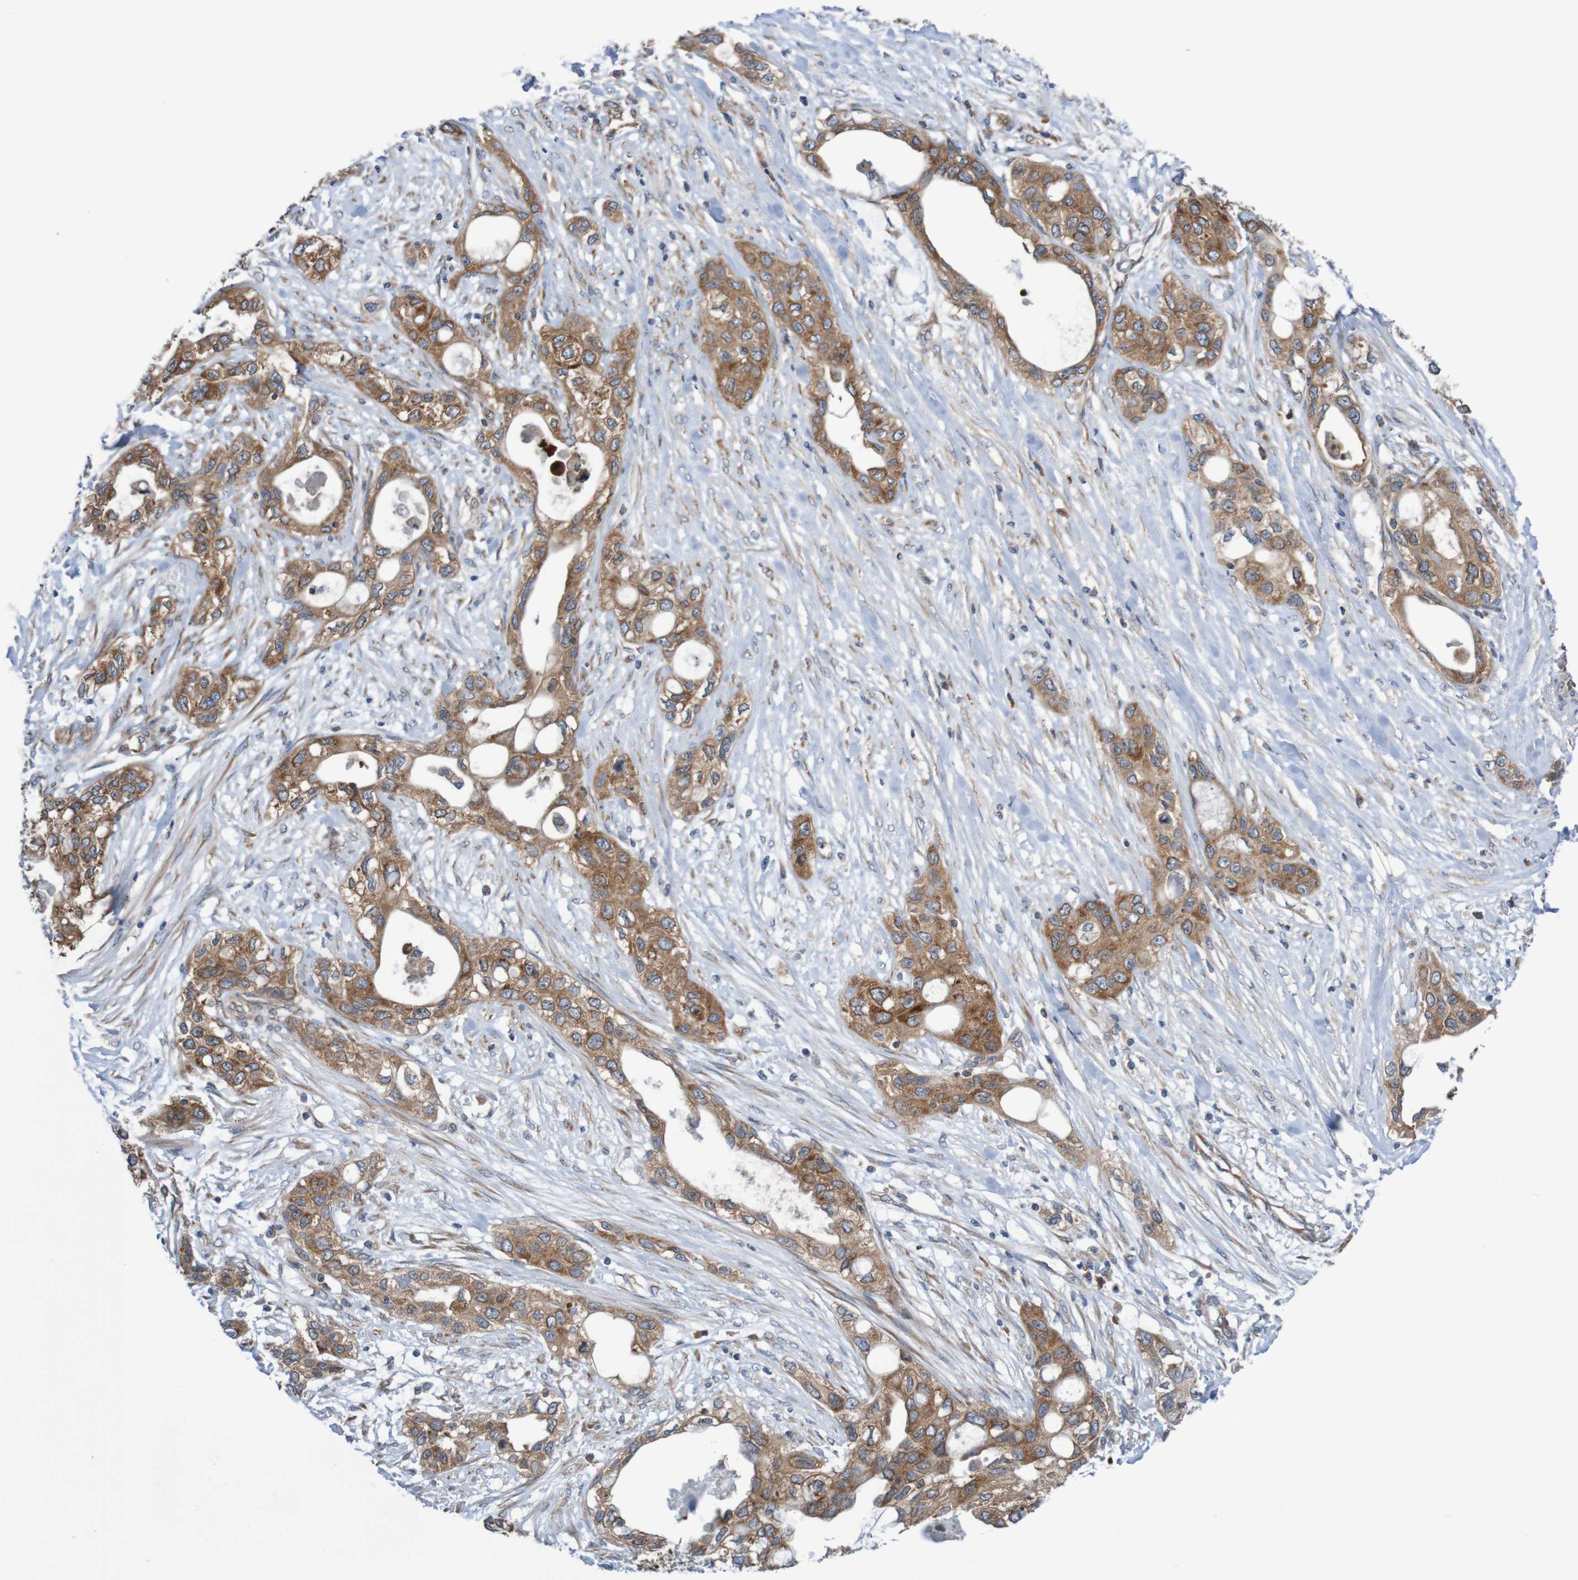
{"staining": {"intensity": "moderate", "quantity": ">75%", "location": "cytoplasmic/membranous"}, "tissue": "pancreatic cancer", "cell_type": "Tumor cells", "image_type": "cancer", "snomed": [{"axis": "morphology", "description": "Adenocarcinoma, NOS"}, {"axis": "topography", "description": "Pancreas"}], "caption": "Brown immunohistochemical staining in human pancreatic cancer demonstrates moderate cytoplasmic/membranous expression in about >75% of tumor cells. The staining is performed using DAB brown chromogen to label protein expression. The nuclei are counter-stained blue using hematoxylin.", "gene": "LRRC47", "patient": {"sex": "female", "age": 70}}